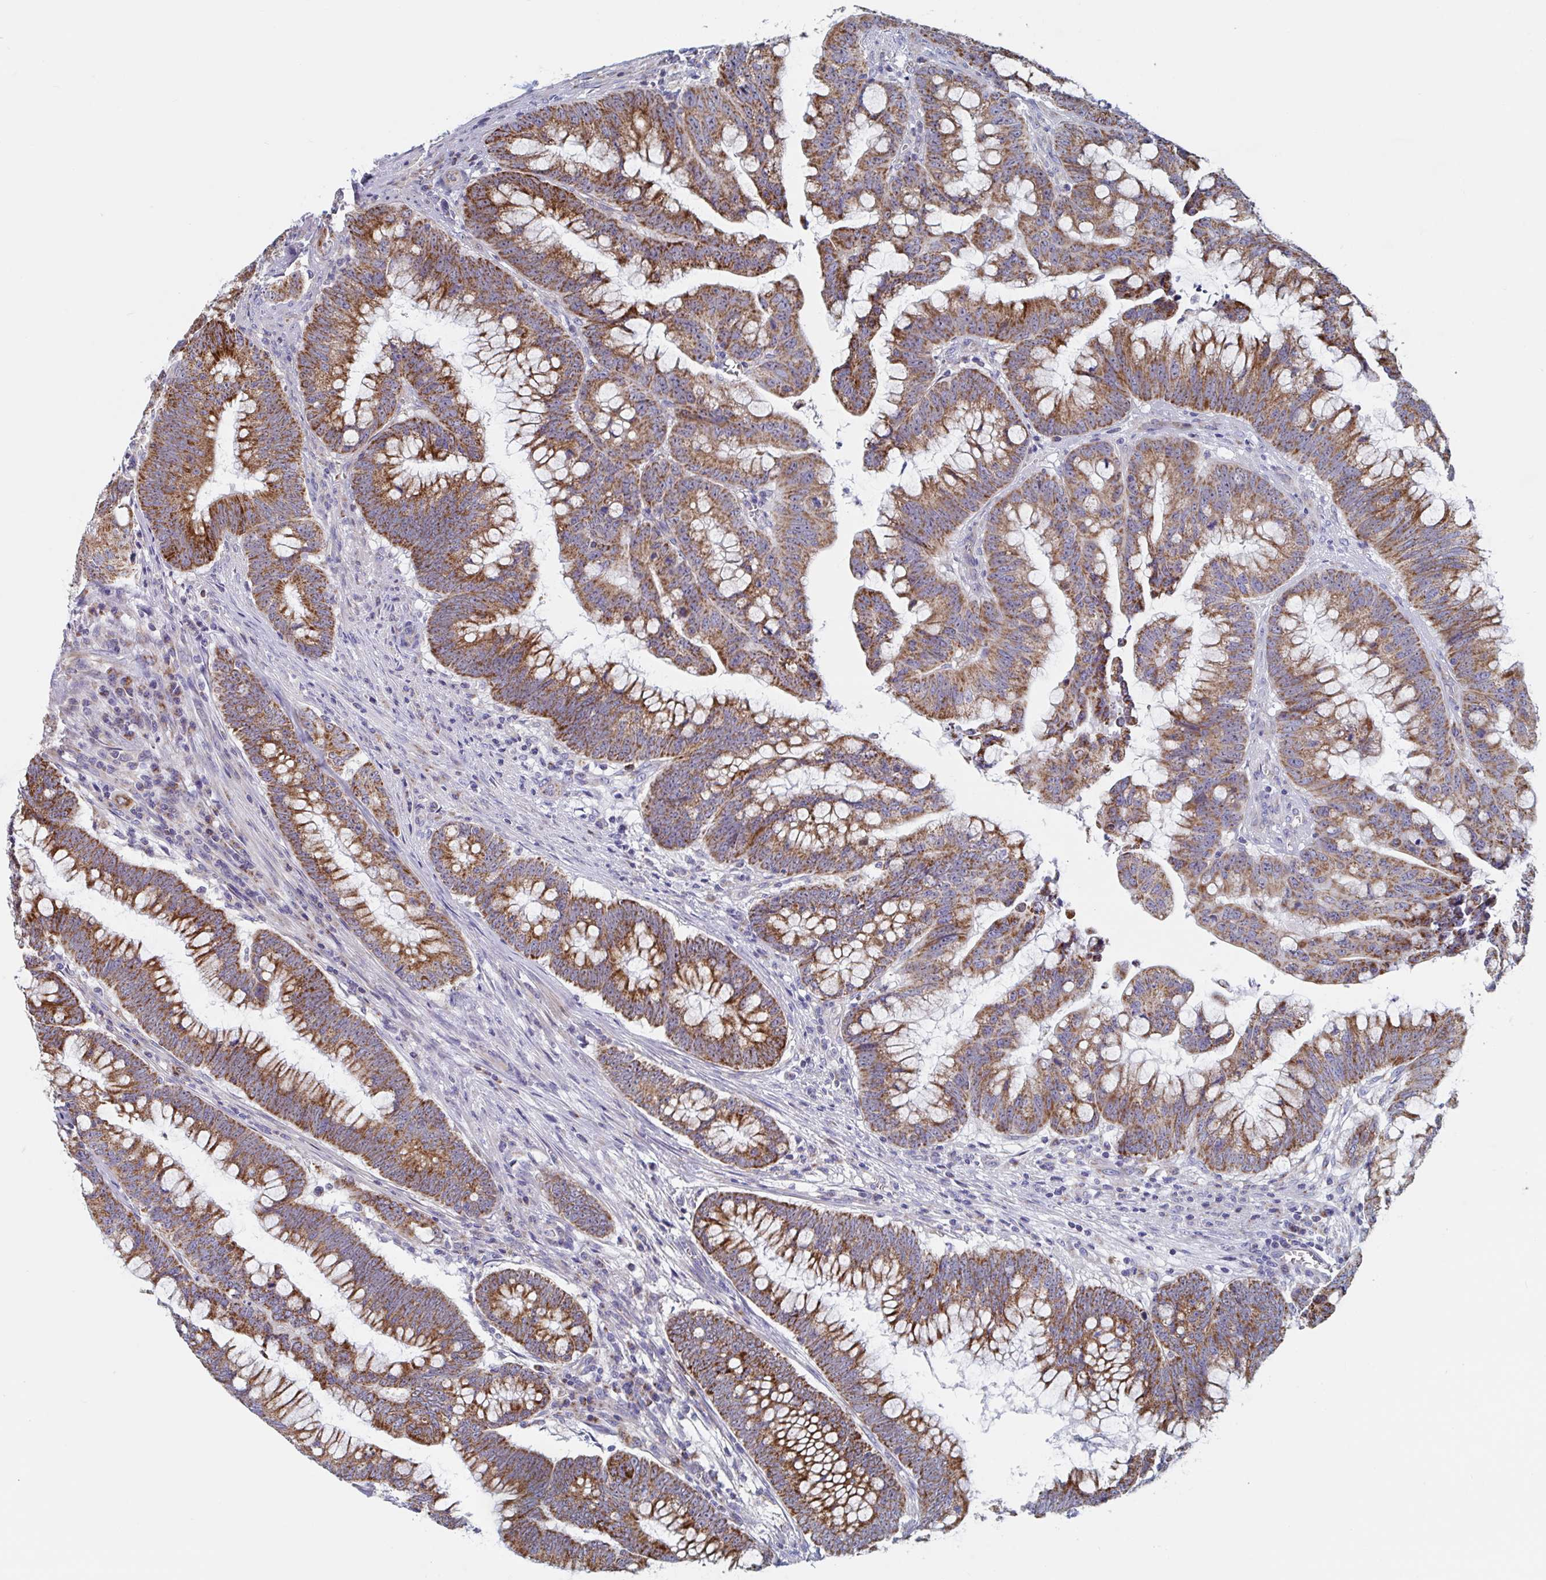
{"staining": {"intensity": "strong", "quantity": ">75%", "location": "cytoplasmic/membranous"}, "tissue": "colorectal cancer", "cell_type": "Tumor cells", "image_type": "cancer", "snomed": [{"axis": "morphology", "description": "Adenocarcinoma, NOS"}, {"axis": "topography", "description": "Colon"}], "caption": "Colorectal adenocarcinoma tissue demonstrates strong cytoplasmic/membranous staining in about >75% of tumor cells, visualized by immunohistochemistry.", "gene": "MRPL53", "patient": {"sex": "male", "age": 62}}